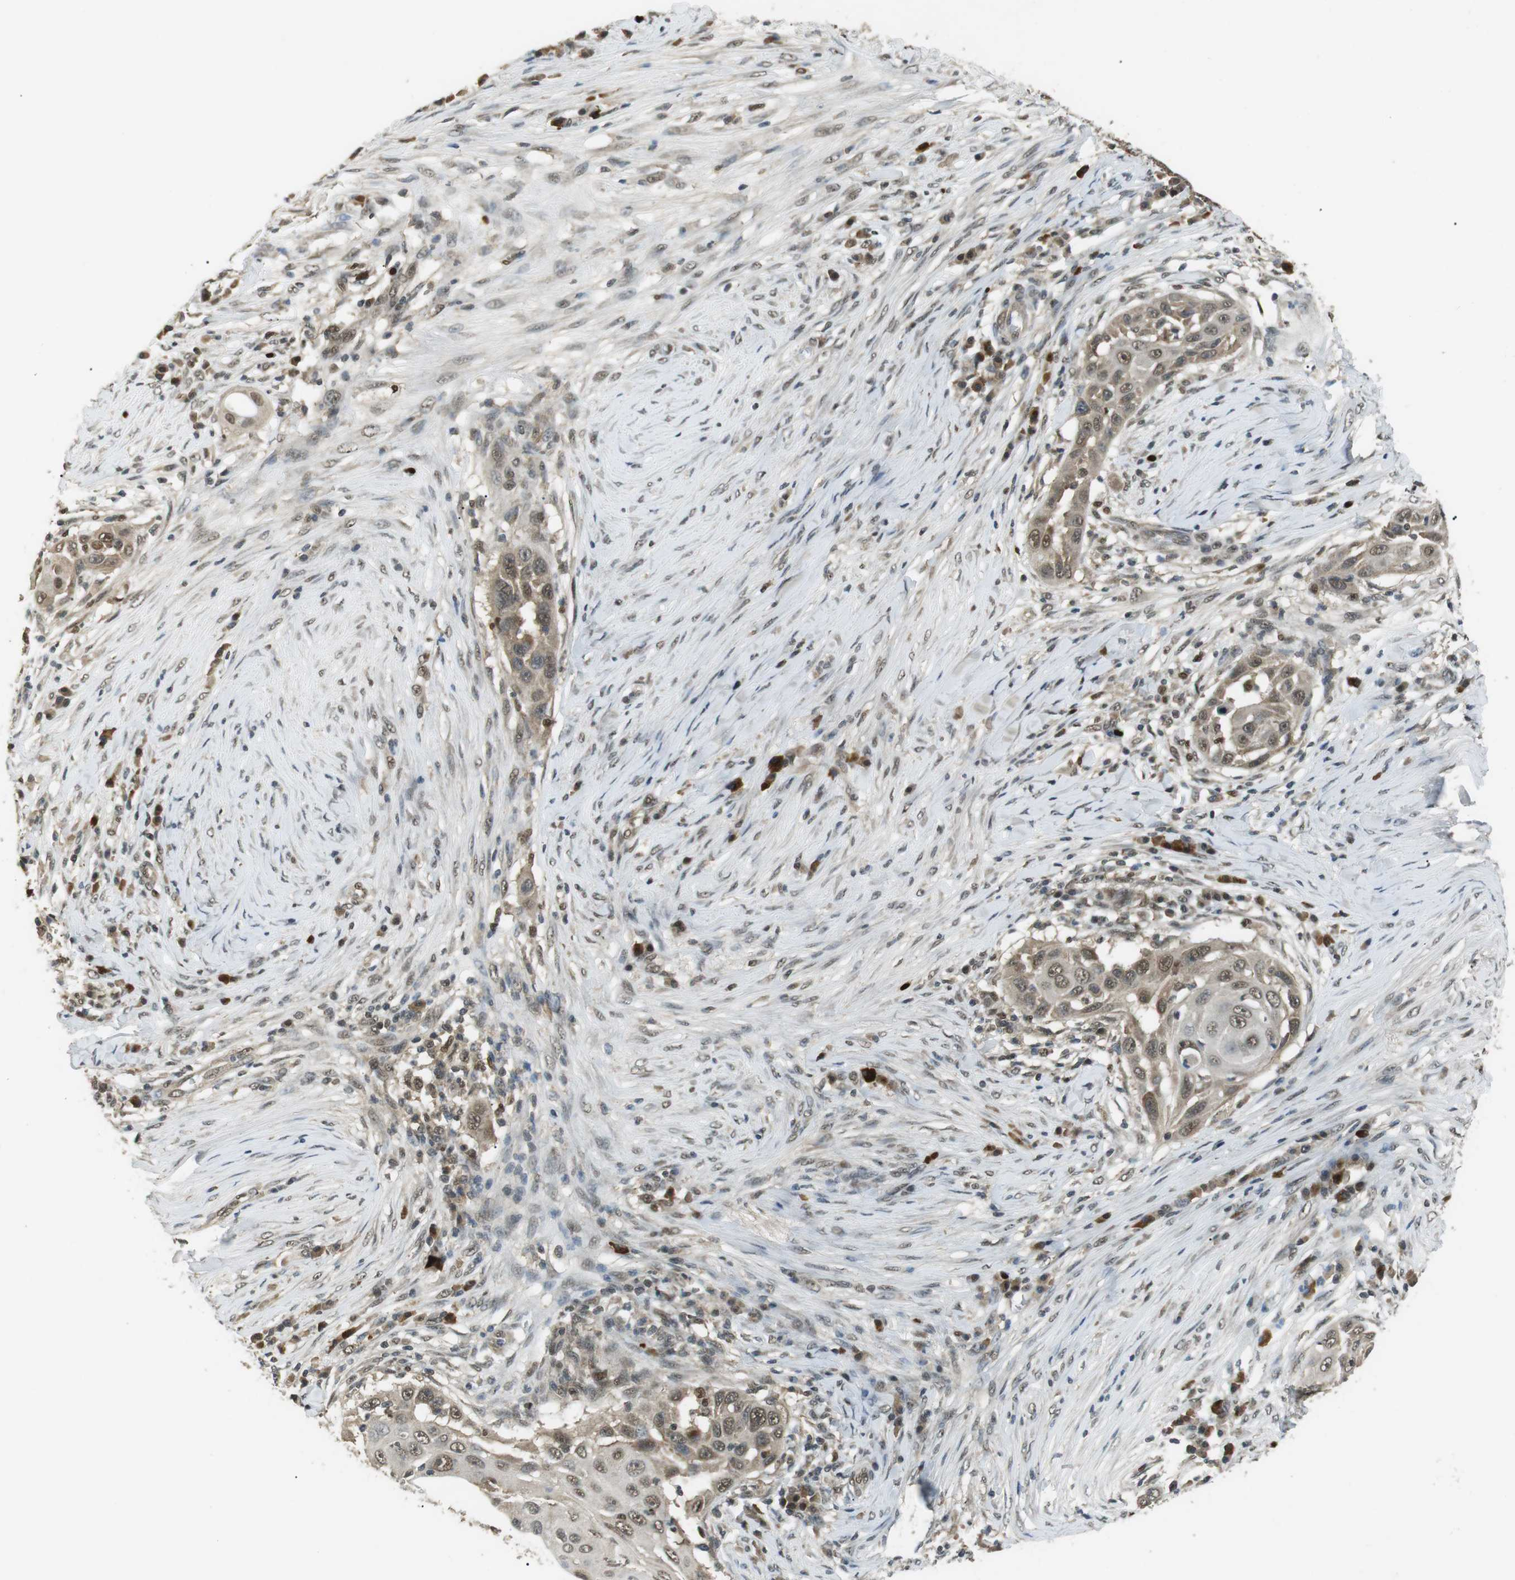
{"staining": {"intensity": "moderate", "quantity": ">75%", "location": "cytoplasmic/membranous,nuclear"}, "tissue": "skin cancer", "cell_type": "Tumor cells", "image_type": "cancer", "snomed": [{"axis": "morphology", "description": "Squamous cell carcinoma, NOS"}, {"axis": "topography", "description": "Skin"}], "caption": "A high-resolution micrograph shows immunohistochemistry (IHC) staining of skin cancer (squamous cell carcinoma), which displays moderate cytoplasmic/membranous and nuclear positivity in about >75% of tumor cells.", "gene": "ORAI3", "patient": {"sex": "female", "age": 44}}